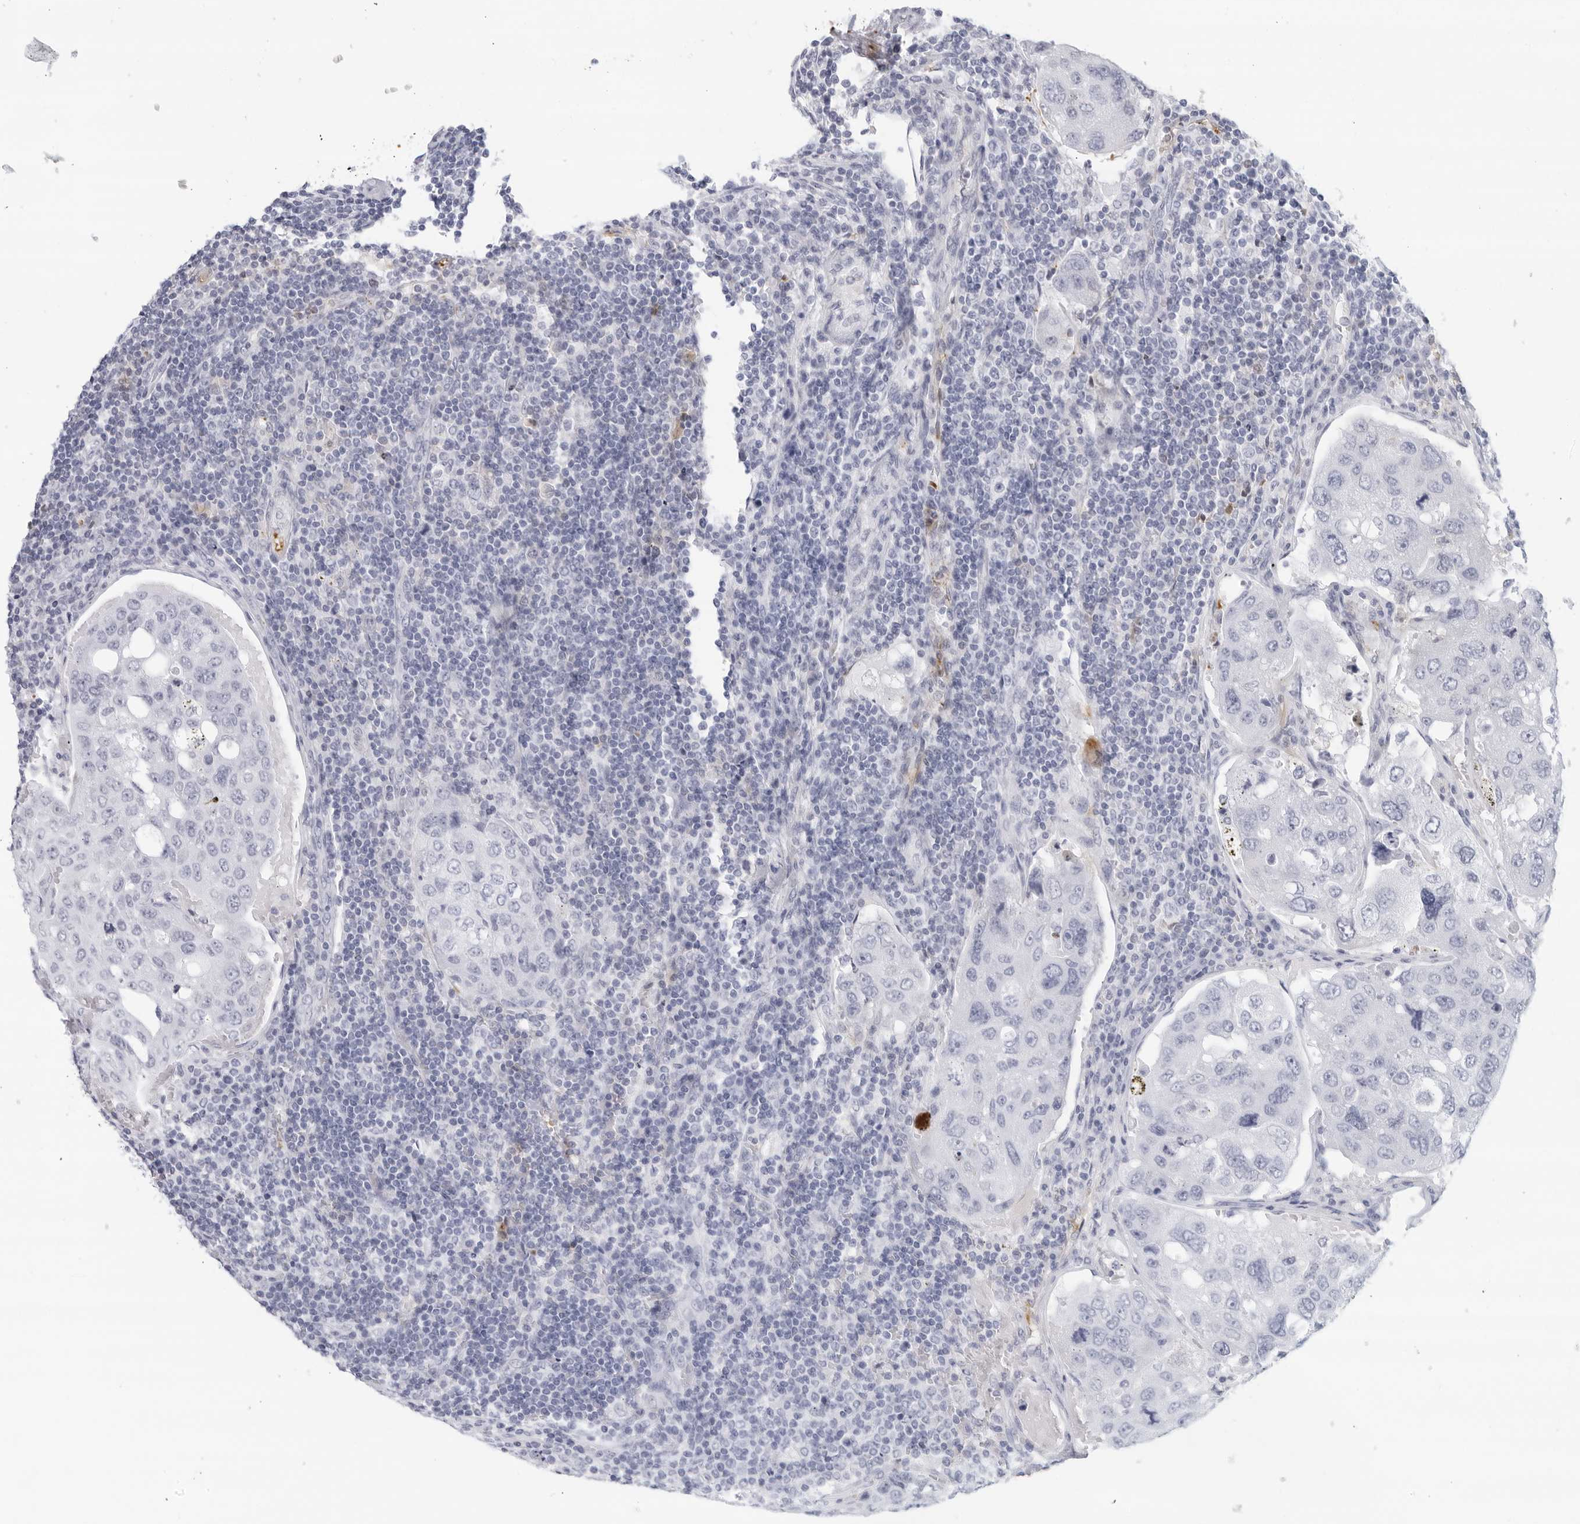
{"staining": {"intensity": "negative", "quantity": "none", "location": "none"}, "tissue": "urothelial cancer", "cell_type": "Tumor cells", "image_type": "cancer", "snomed": [{"axis": "morphology", "description": "Urothelial carcinoma, High grade"}, {"axis": "topography", "description": "Lymph node"}, {"axis": "topography", "description": "Urinary bladder"}], "caption": "There is no significant expression in tumor cells of urothelial cancer.", "gene": "FGG", "patient": {"sex": "male", "age": 51}}